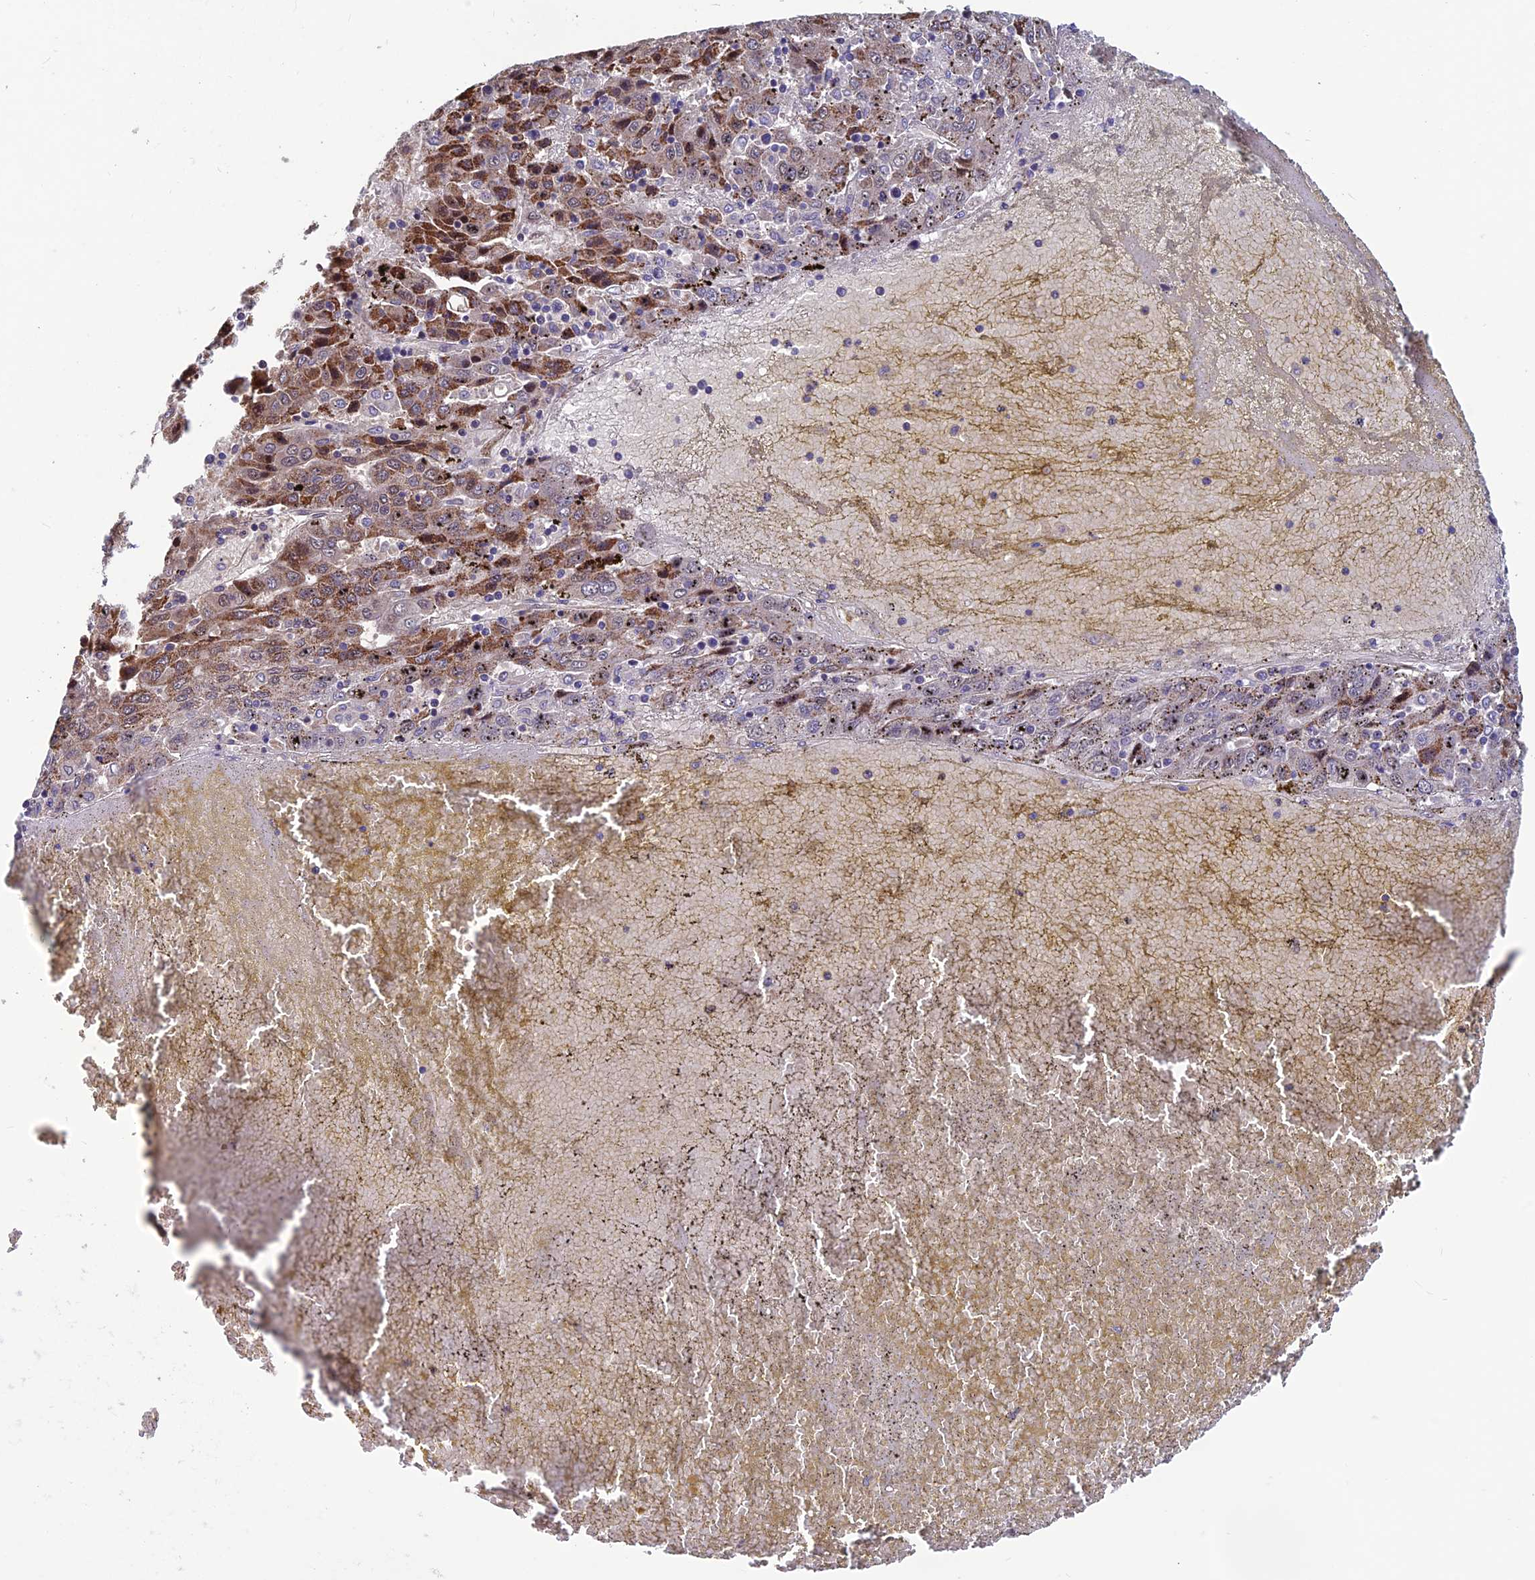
{"staining": {"intensity": "moderate", "quantity": "25%-75%", "location": "cytoplasmic/membranous"}, "tissue": "liver cancer", "cell_type": "Tumor cells", "image_type": "cancer", "snomed": [{"axis": "morphology", "description": "Carcinoma, Hepatocellular, NOS"}, {"axis": "topography", "description": "Liver"}], "caption": "Liver cancer was stained to show a protein in brown. There is medium levels of moderate cytoplasmic/membranous expression in approximately 25%-75% of tumor cells.", "gene": "CCDC15", "patient": {"sex": "female", "age": 53}}